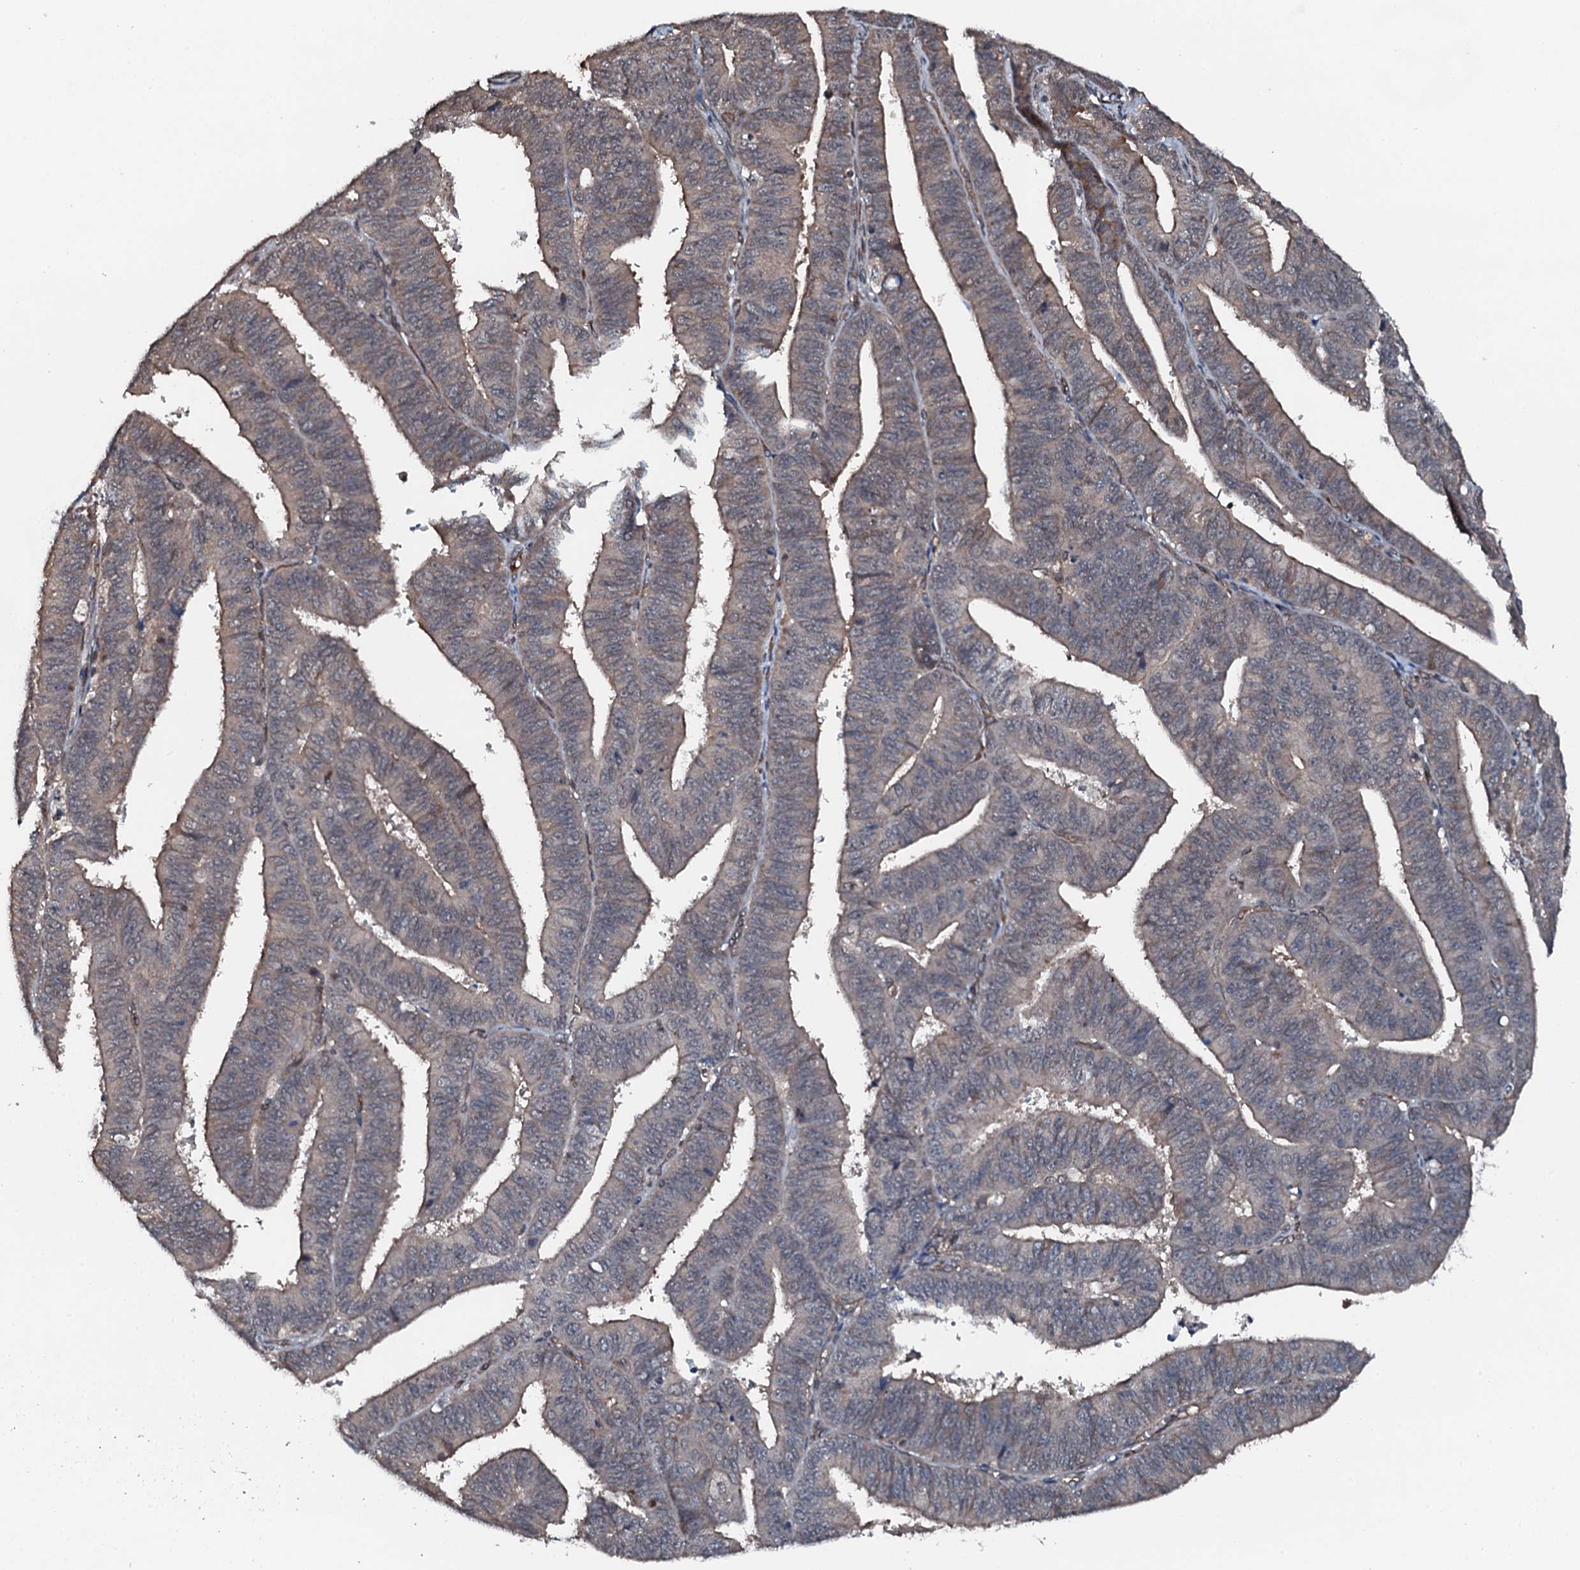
{"staining": {"intensity": "weak", "quantity": "<25%", "location": "cytoplasmic/membranous"}, "tissue": "endometrial cancer", "cell_type": "Tumor cells", "image_type": "cancer", "snomed": [{"axis": "morphology", "description": "Adenocarcinoma, NOS"}, {"axis": "topography", "description": "Endometrium"}], "caption": "Tumor cells show no significant staining in endometrial cancer (adenocarcinoma).", "gene": "FLYWCH1", "patient": {"sex": "female", "age": 73}}